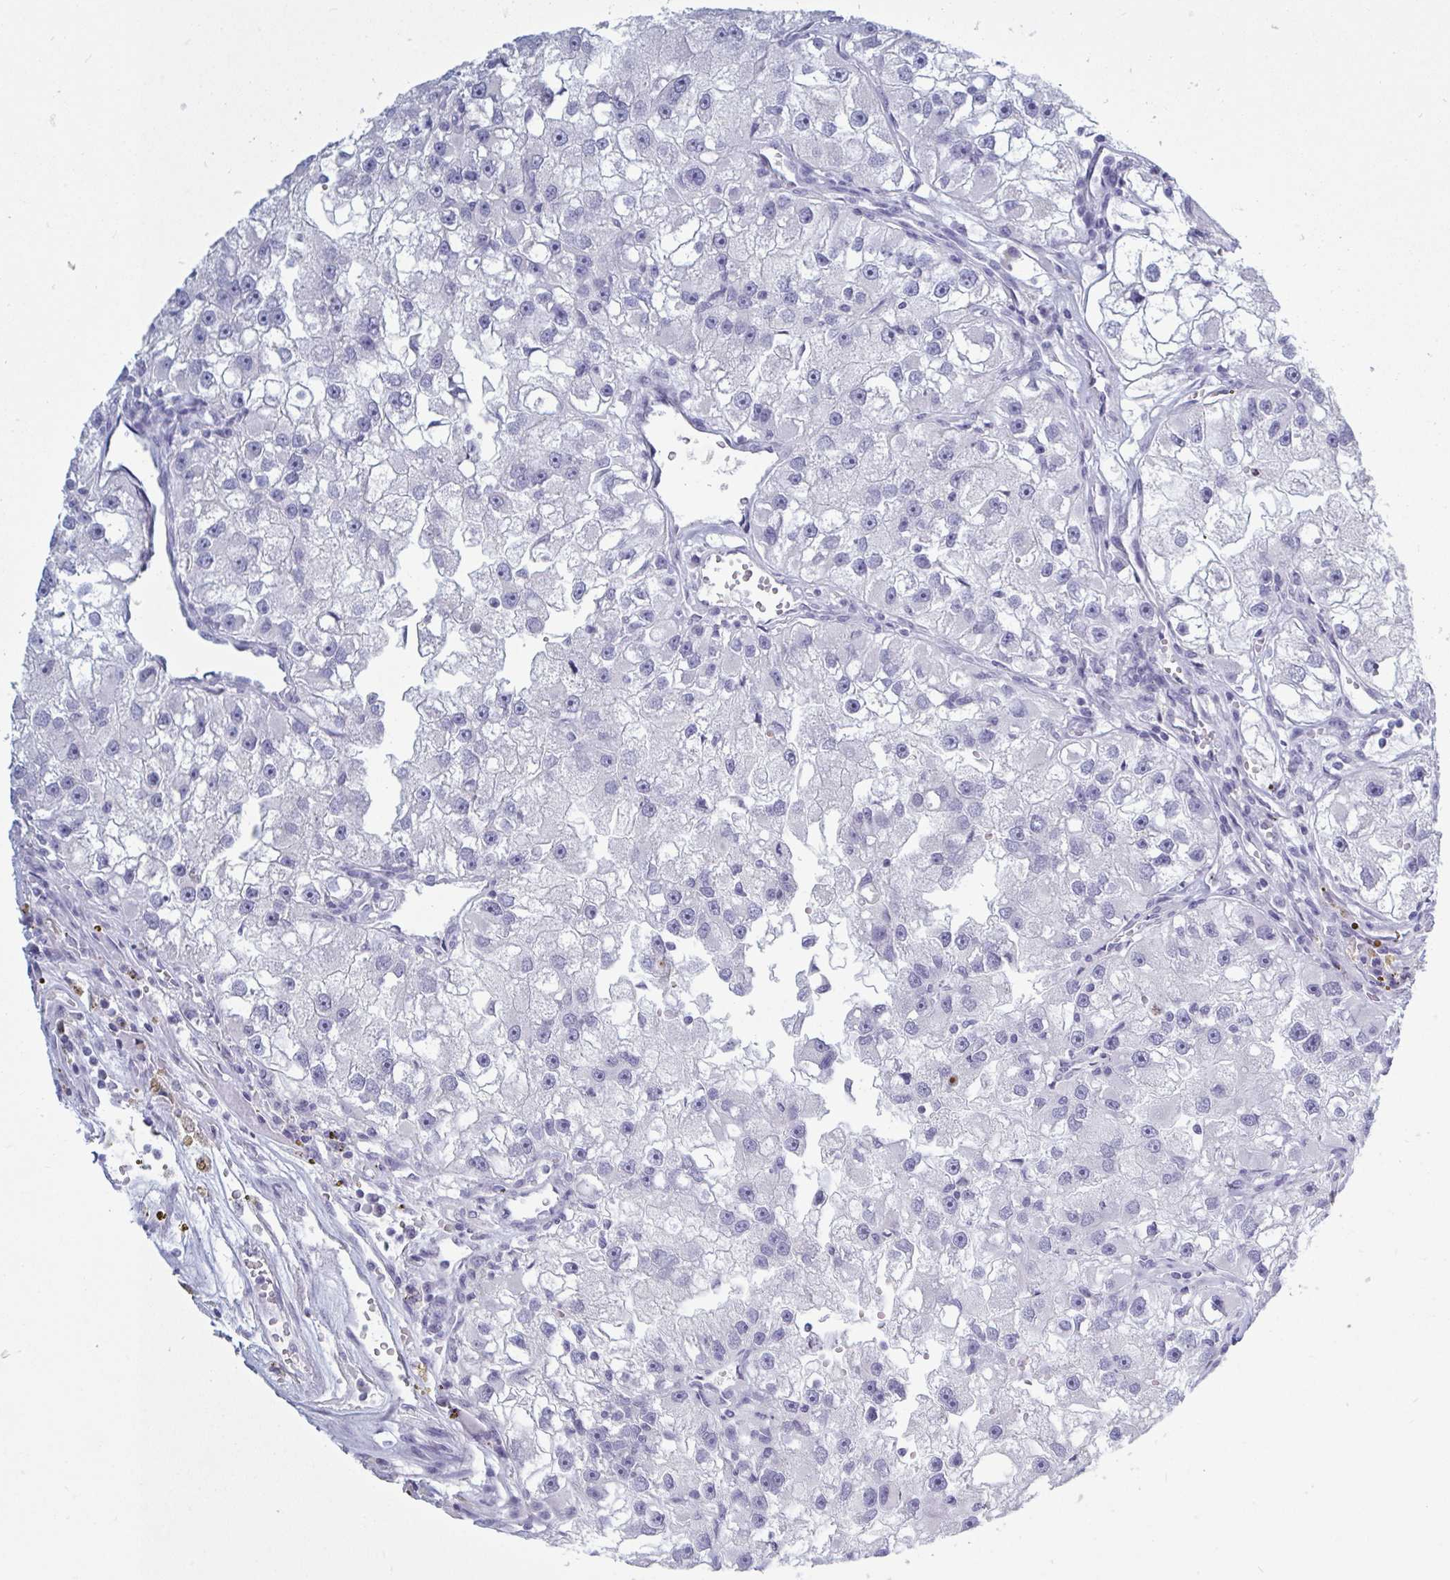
{"staining": {"intensity": "negative", "quantity": "none", "location": "none"}, "tissue": "renal cancer", "cell_type": "Tumor cells", "image_type": "cancer", "snomed": [{"axis": "morphology", "description": "Adenocarcinoma, NOS"}, {"axis": "topography", "description": "Kidney"}], "caption": "Immunohistochemical staining of renal cancer exhibits no significant positivity in tumor cells.", "gene": "NDUFC2", "patient": {"sex": "male", "age": 63}}